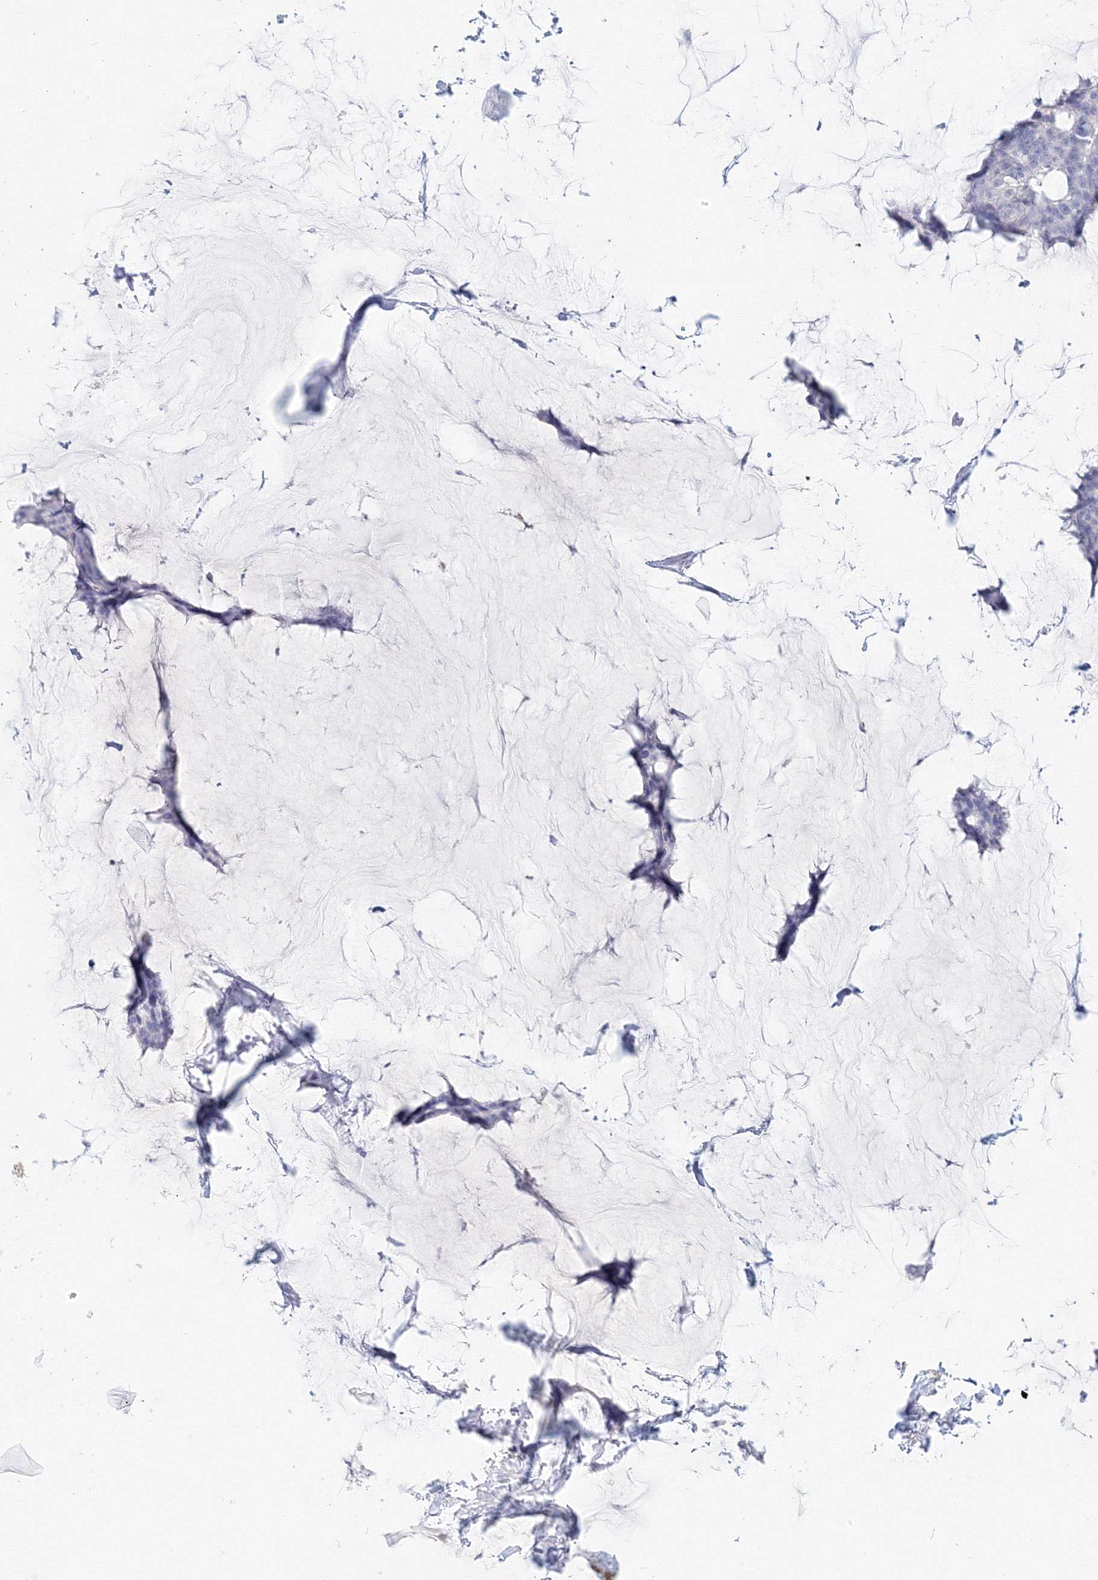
{"staining": {"intensity": "negative", "quantity": "none", "location": "none"}, "tissue": "breast cancer", "cell_type": "Tumor cells", "image_type": "cancer", "snomed": [{"axis": "morphology", "description": "Duct carcinoma"}, {"axis": "topography", "description": "Breast"}], "caption": "Human breast cancer (infiltrating ductal carcinoma) stained for a protein using immunohistochemistry (IHC) reveals no positivity in tumor cells.", "gene": "SLC7A7", "patient": {"sex": "female", "age": 93}}